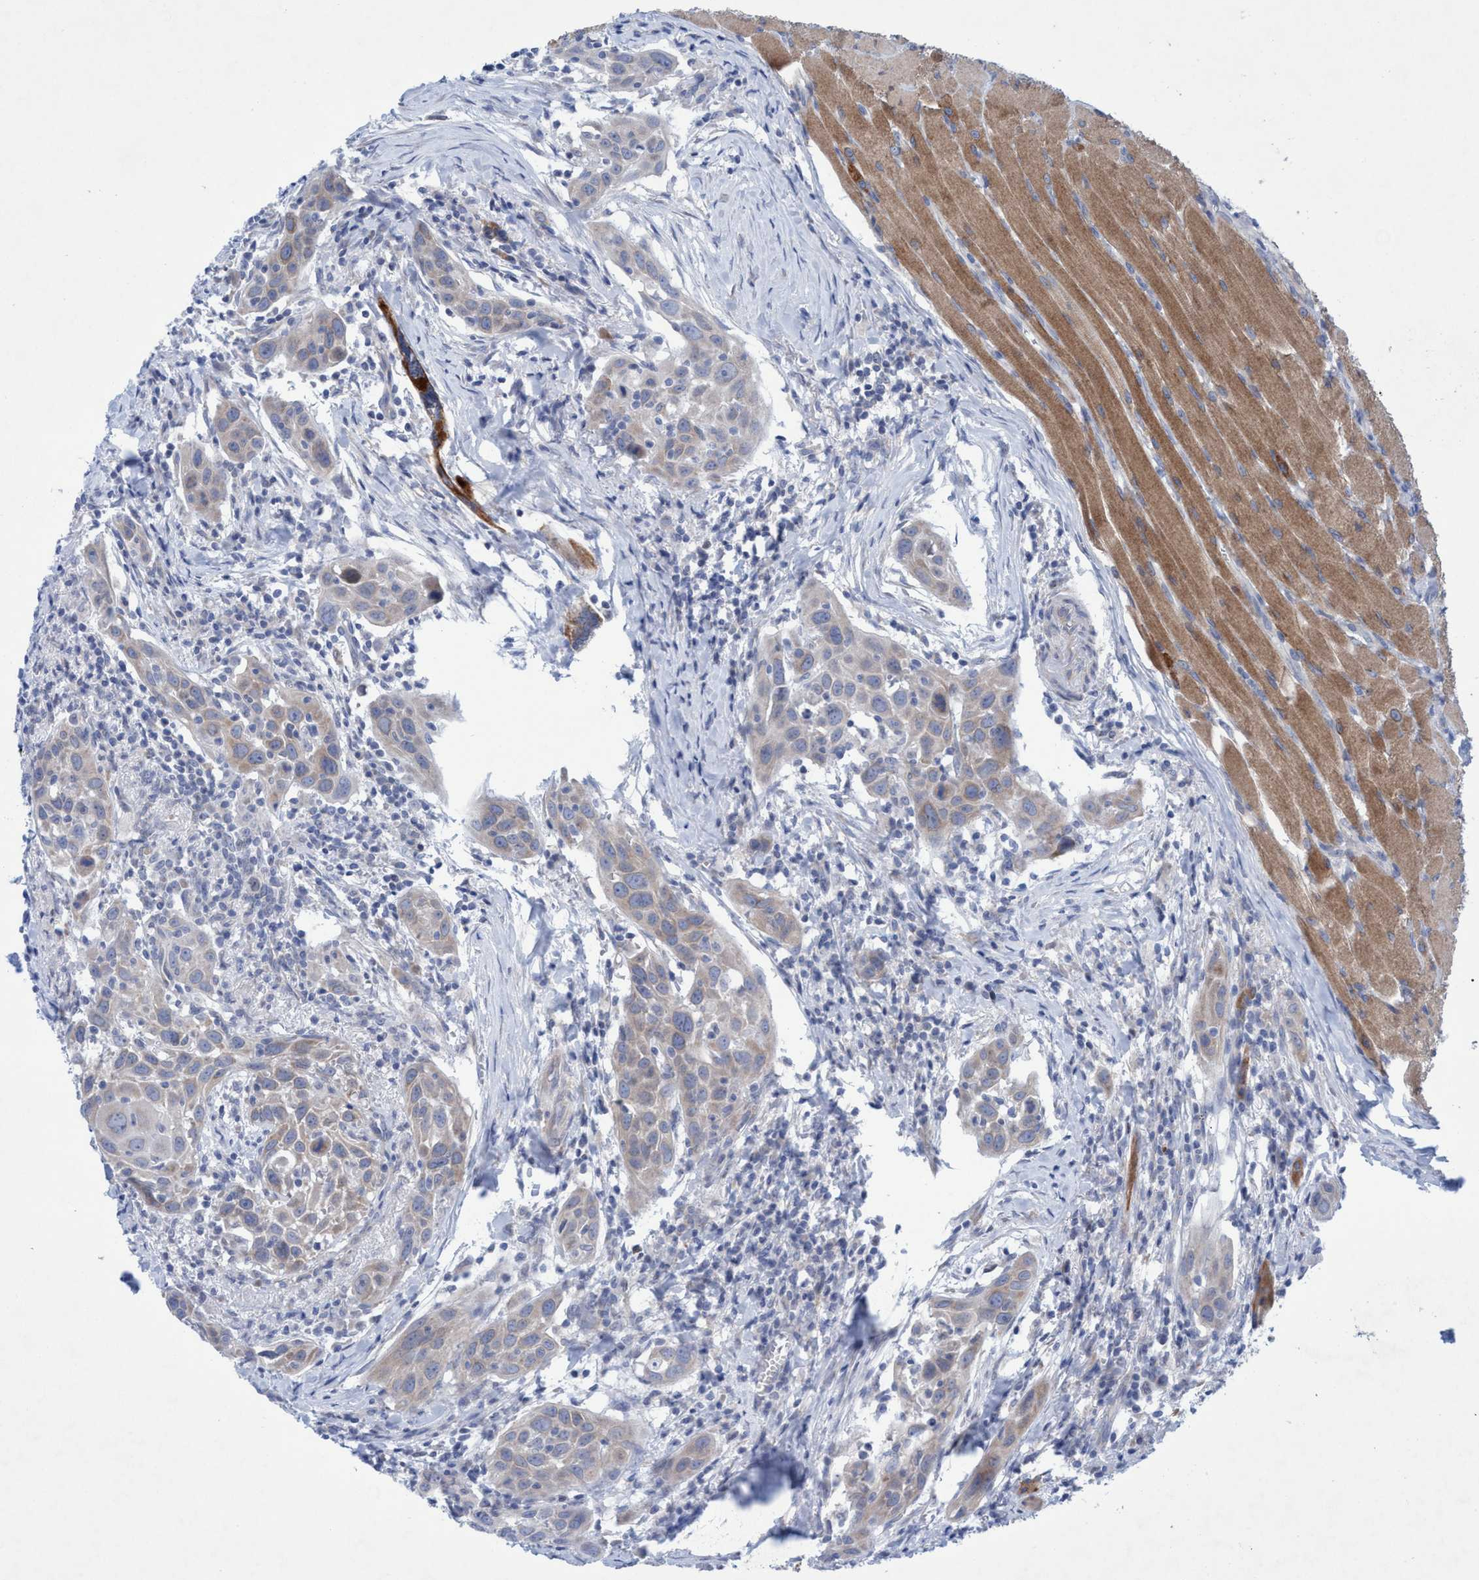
{"staining": {"intensity": "moderate", "quantity": "<25%", "location": "cytoplasmic/membranous"}, "tissue": "head and neck cancer", "cell_type": "Tumor cells", "image_type": "cancer", "snomed": [{"axis": "morphology", "description": "Squamous cell carcinoma, NOS"}, {"axis": "topography", "description": "Oral tissue"}, {"axis": "topography", "description": "Head-Neck"}], "caption": "The histopathology image displays immunohistochemical staining of head and neck cancer (squamous cell carcinoma). There is moderate cytoplasmic/membranous staining is identified in about <25% of tumor cells. (Brightfield microscopy of DAB IHC at high magnification).", "gene": "RSAD1", "patient": {"sex": "female", "age": 50}}